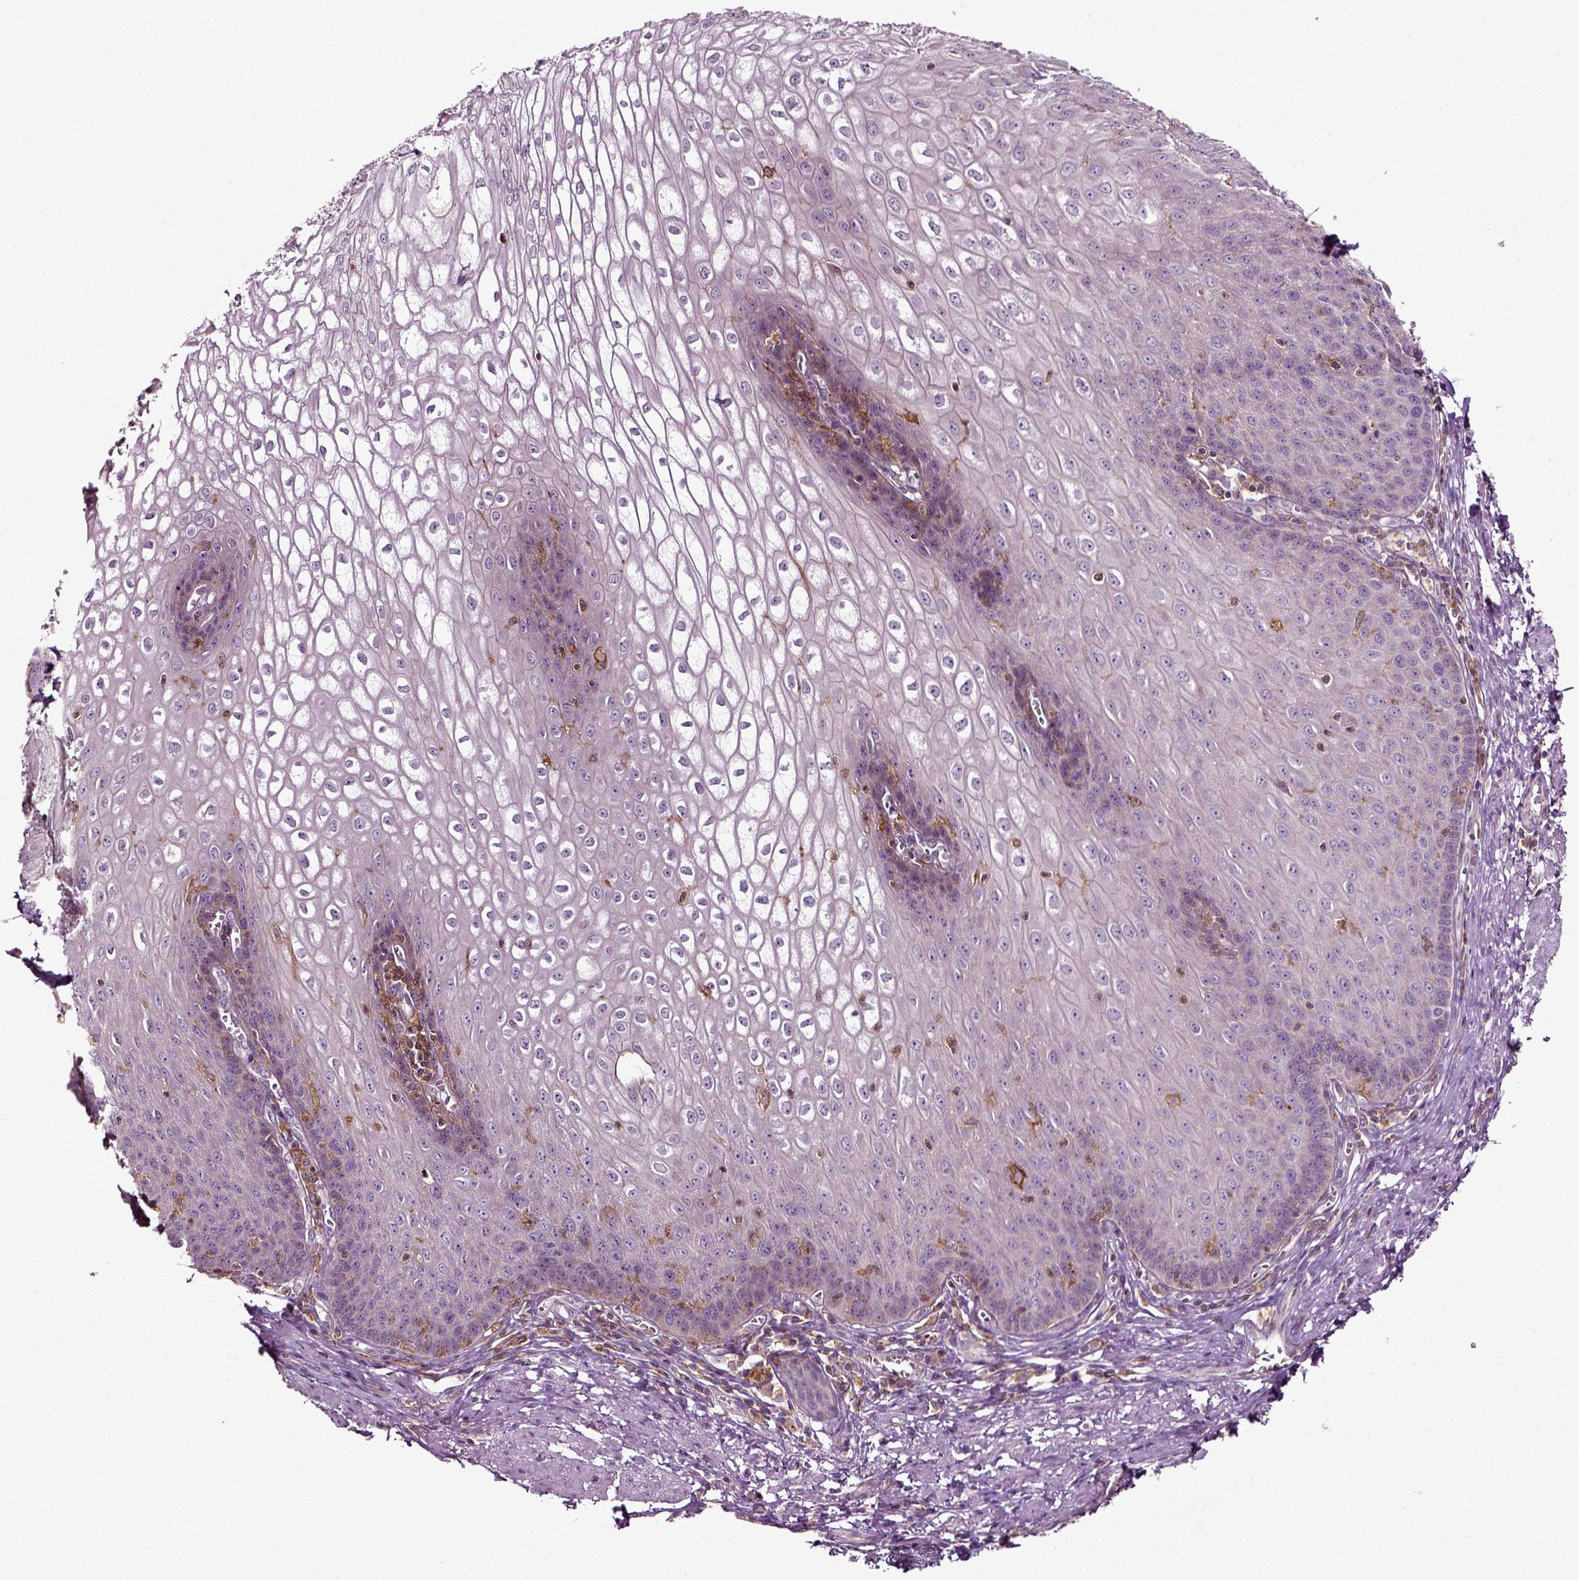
{"staining": {"intensity": "negative", "quantity": "none", "location": "none"}, "tissue": "esophagus", "cell_type": "Squamous epithelial cells", "image_type": "normal", "snomed": [{"axis": "morphology", "description": "Normal tissue, NOS"}, {"axis": "topography", "description": "Esophagus"}], "caption": "The histopathology image demonstrates no staining of squamous epithelial cells in normal esophagus.", "gene": "RHOF", "patient": {"sex": "male", "age": 58}}